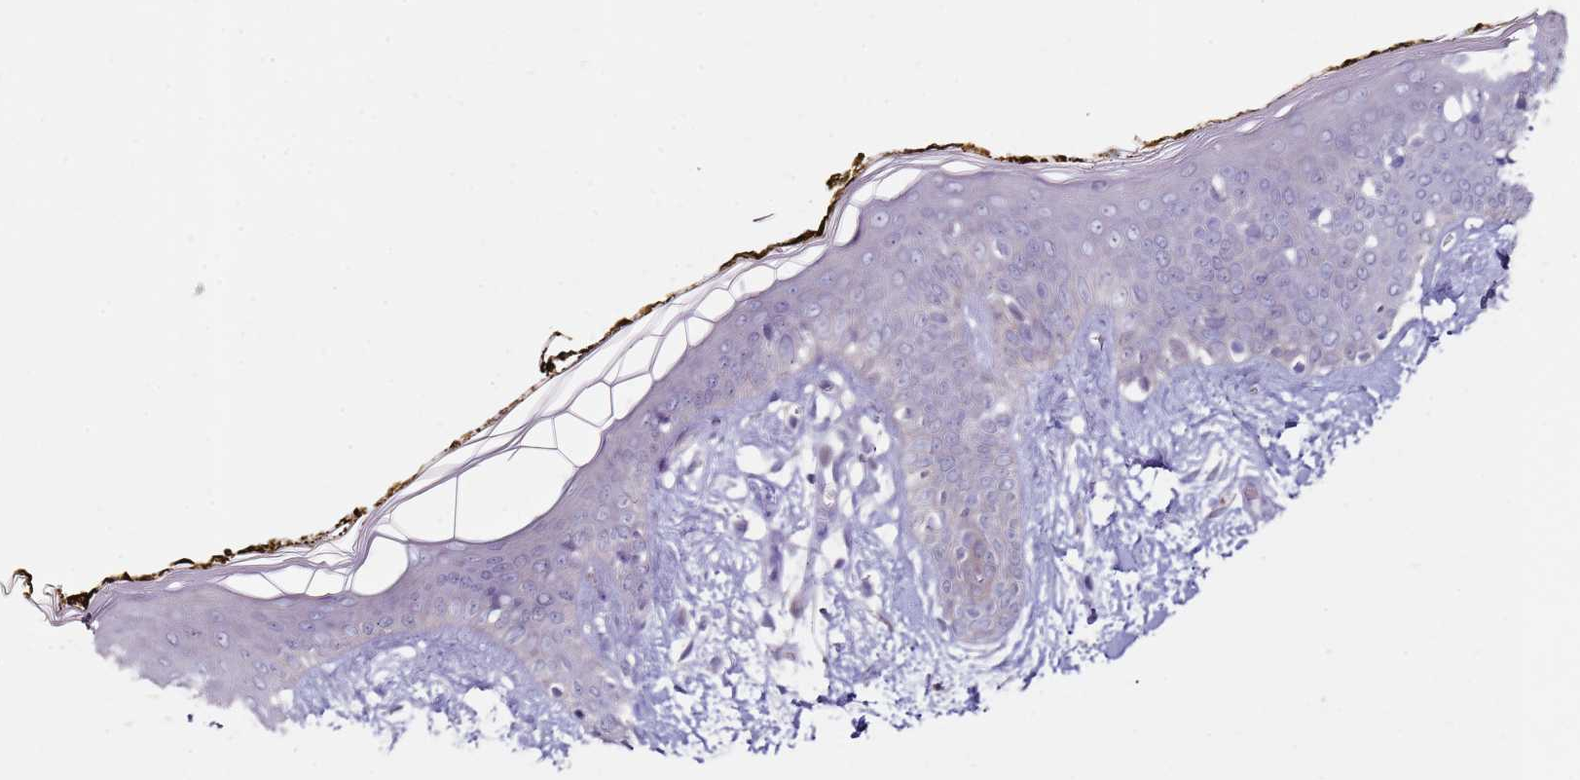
{"staining": {"intensity": "negative", "quantity": "none", "location": "none"}, "tissue": "skin", "cell_type": "Fibroblasts", "image_type": "normal", "snomed": [{"axis": "morphology", "description": "Normal tissue, NOS"}, {"axis": "topography", "description": "Skin"}], "caption": "Skin stained for a protein using immunohistochemistry displays no positivity fibroblasts.", "gene": "MDH1", "patient": {"sex": "female", "age": 34}}